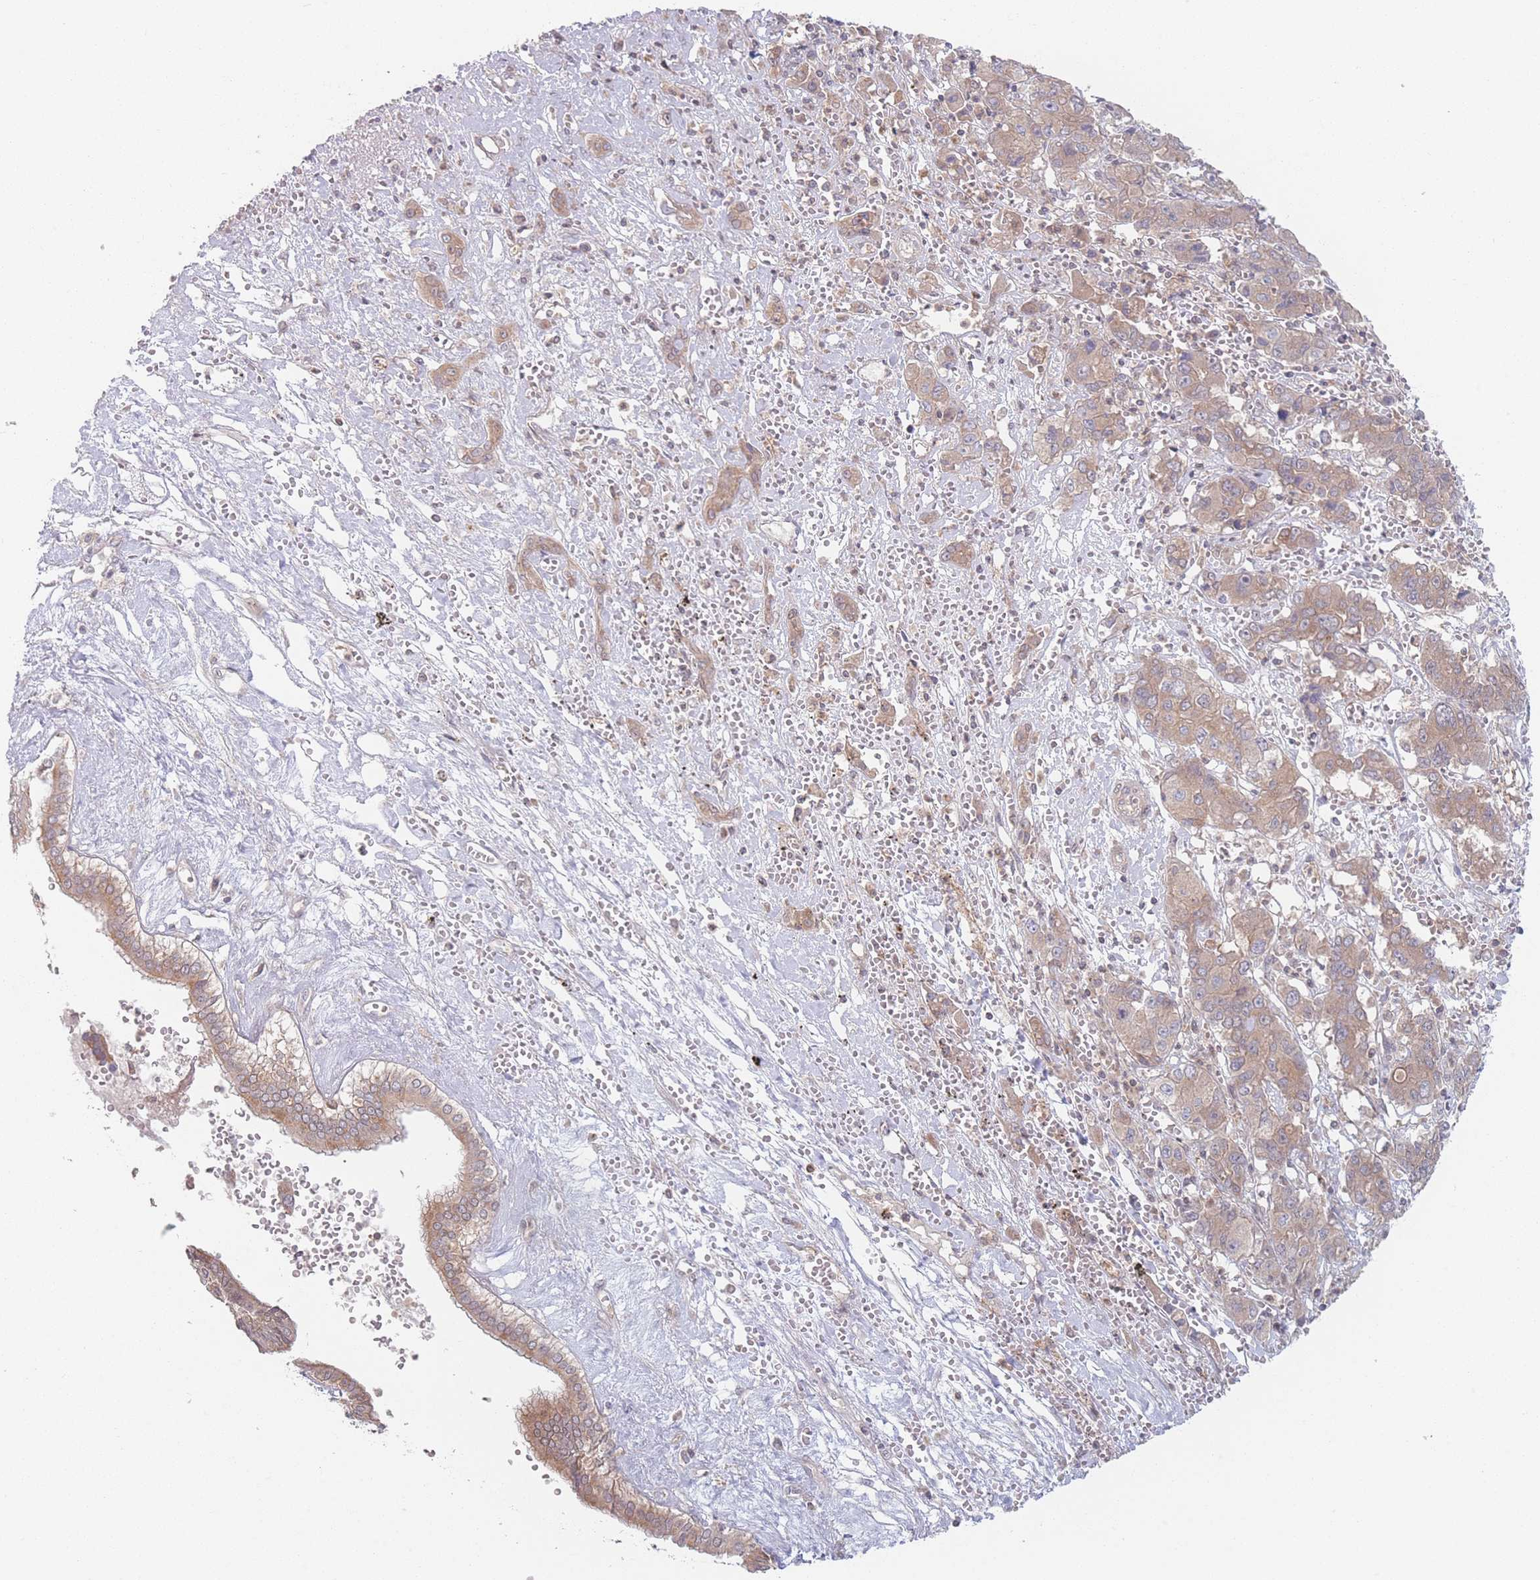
{"staining": {"intensity": "weak", "quantity": ">75%", "location": "cytoplasmic/membranous"}, "tissue": "liver cancer", "cell_type": "Tumor cells", "image_type": "cancer", "snomed": [{"axis": "morphology", "description": "Cholangiocarcinoma"}, {"axis": "topography", "description": "Liver"}], "caption": "IHC of liver cancer (cholangiocarcinoma) reveals low levels of weak cytoplasmic/membranous expression in approximately >75% of tumor cells.", "gene": "PPM1A", "patient": {"sex": "male", "age": 67}}